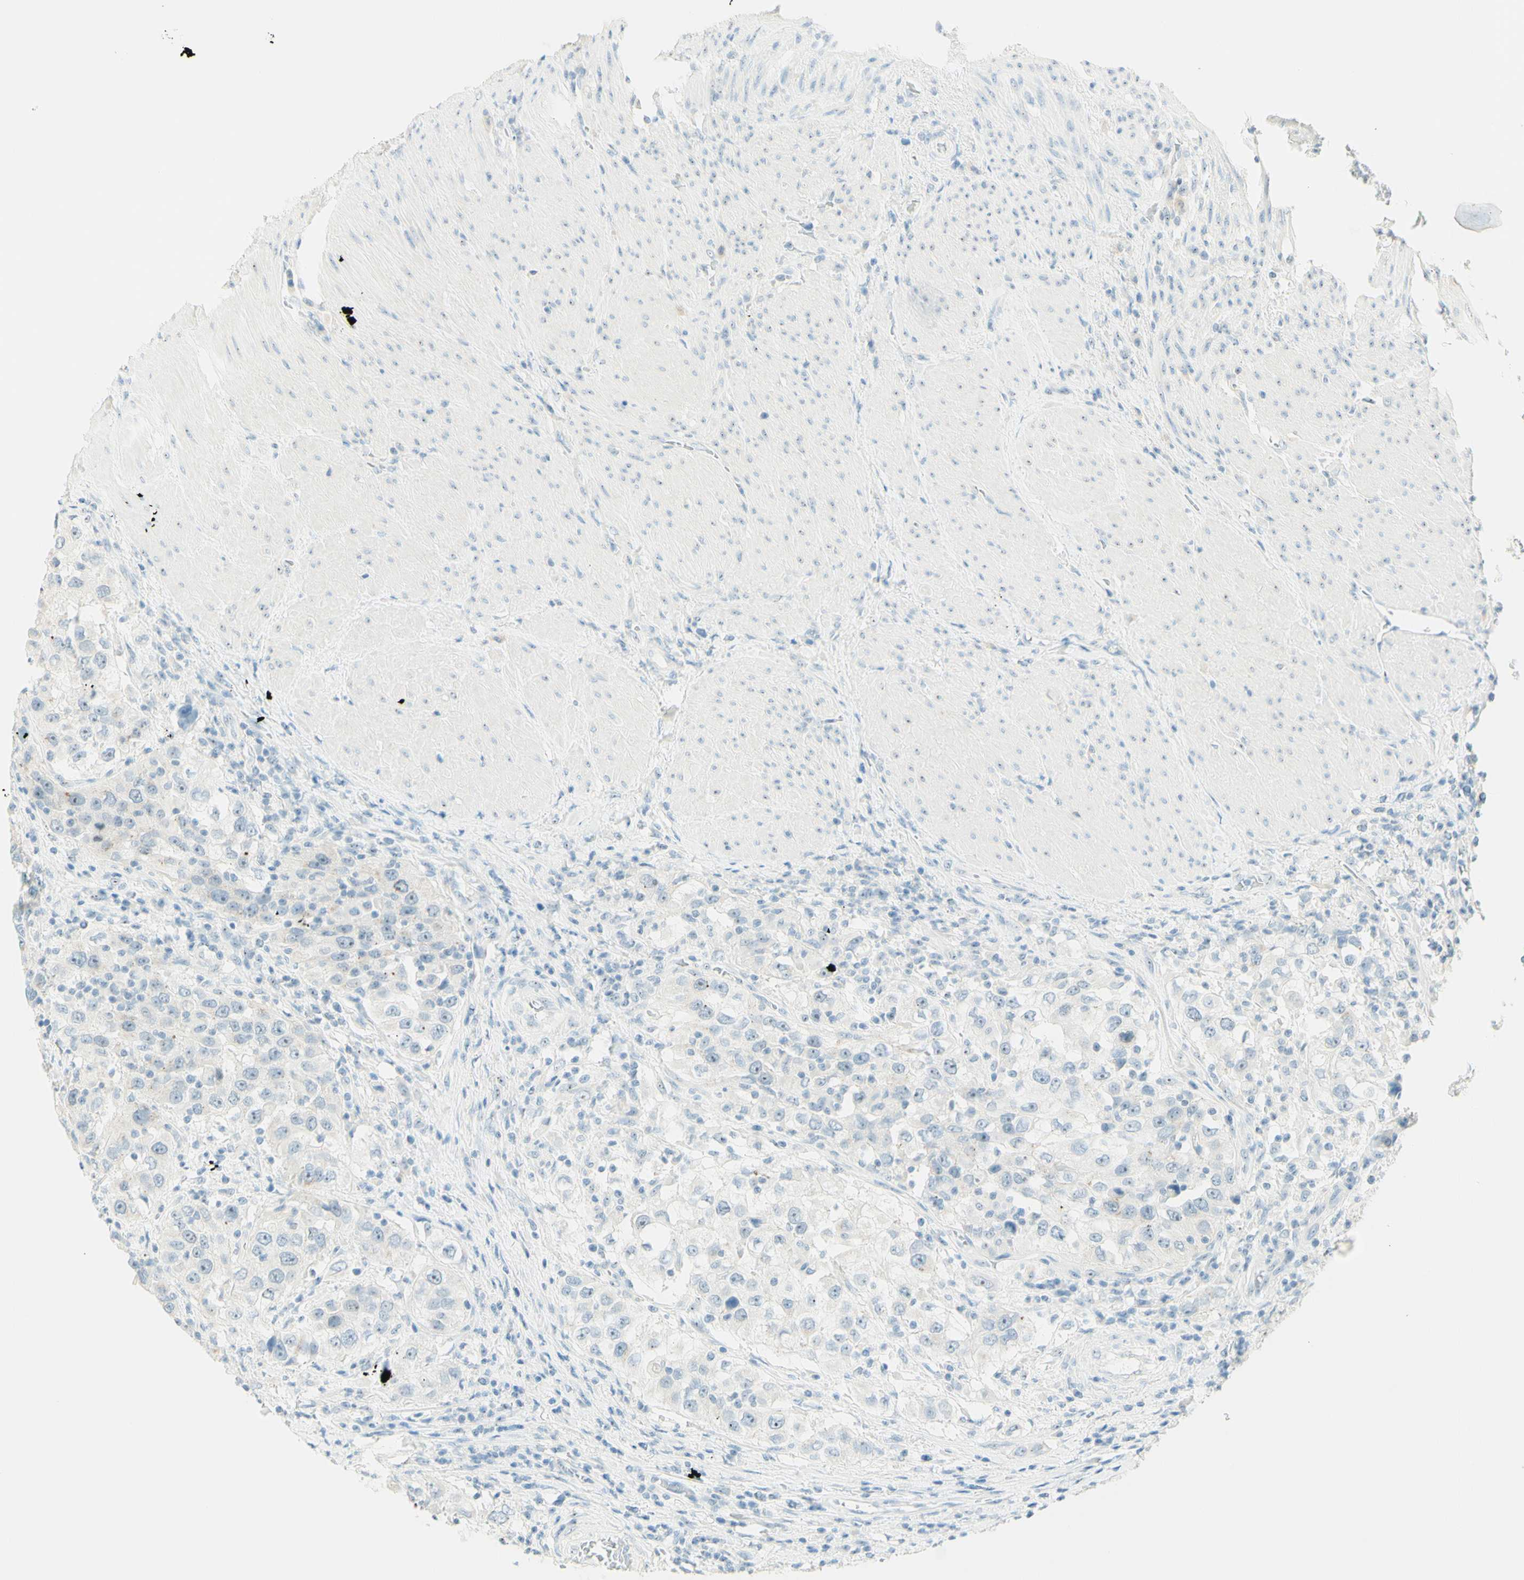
{"staining": {"intensity": "weak", "quantity": "<25%", "location": "nuclear"}, "tissue": "urothelial cancer", "cell_type": "Tumor cells", "image_type": "cancer", "snomed": [{"axis": "morphology", "description": "Urothelial carcinoma, High grade"}, {"axis": "topography", "description": "Urinary bladder"}], "caption": "Human urothelial carcinoma (high-grade) stained for a protein using IHC shows no expression in tumor cells.", "gene": "FMR1NB", "patient": {"sex": "female", "age": 80}}